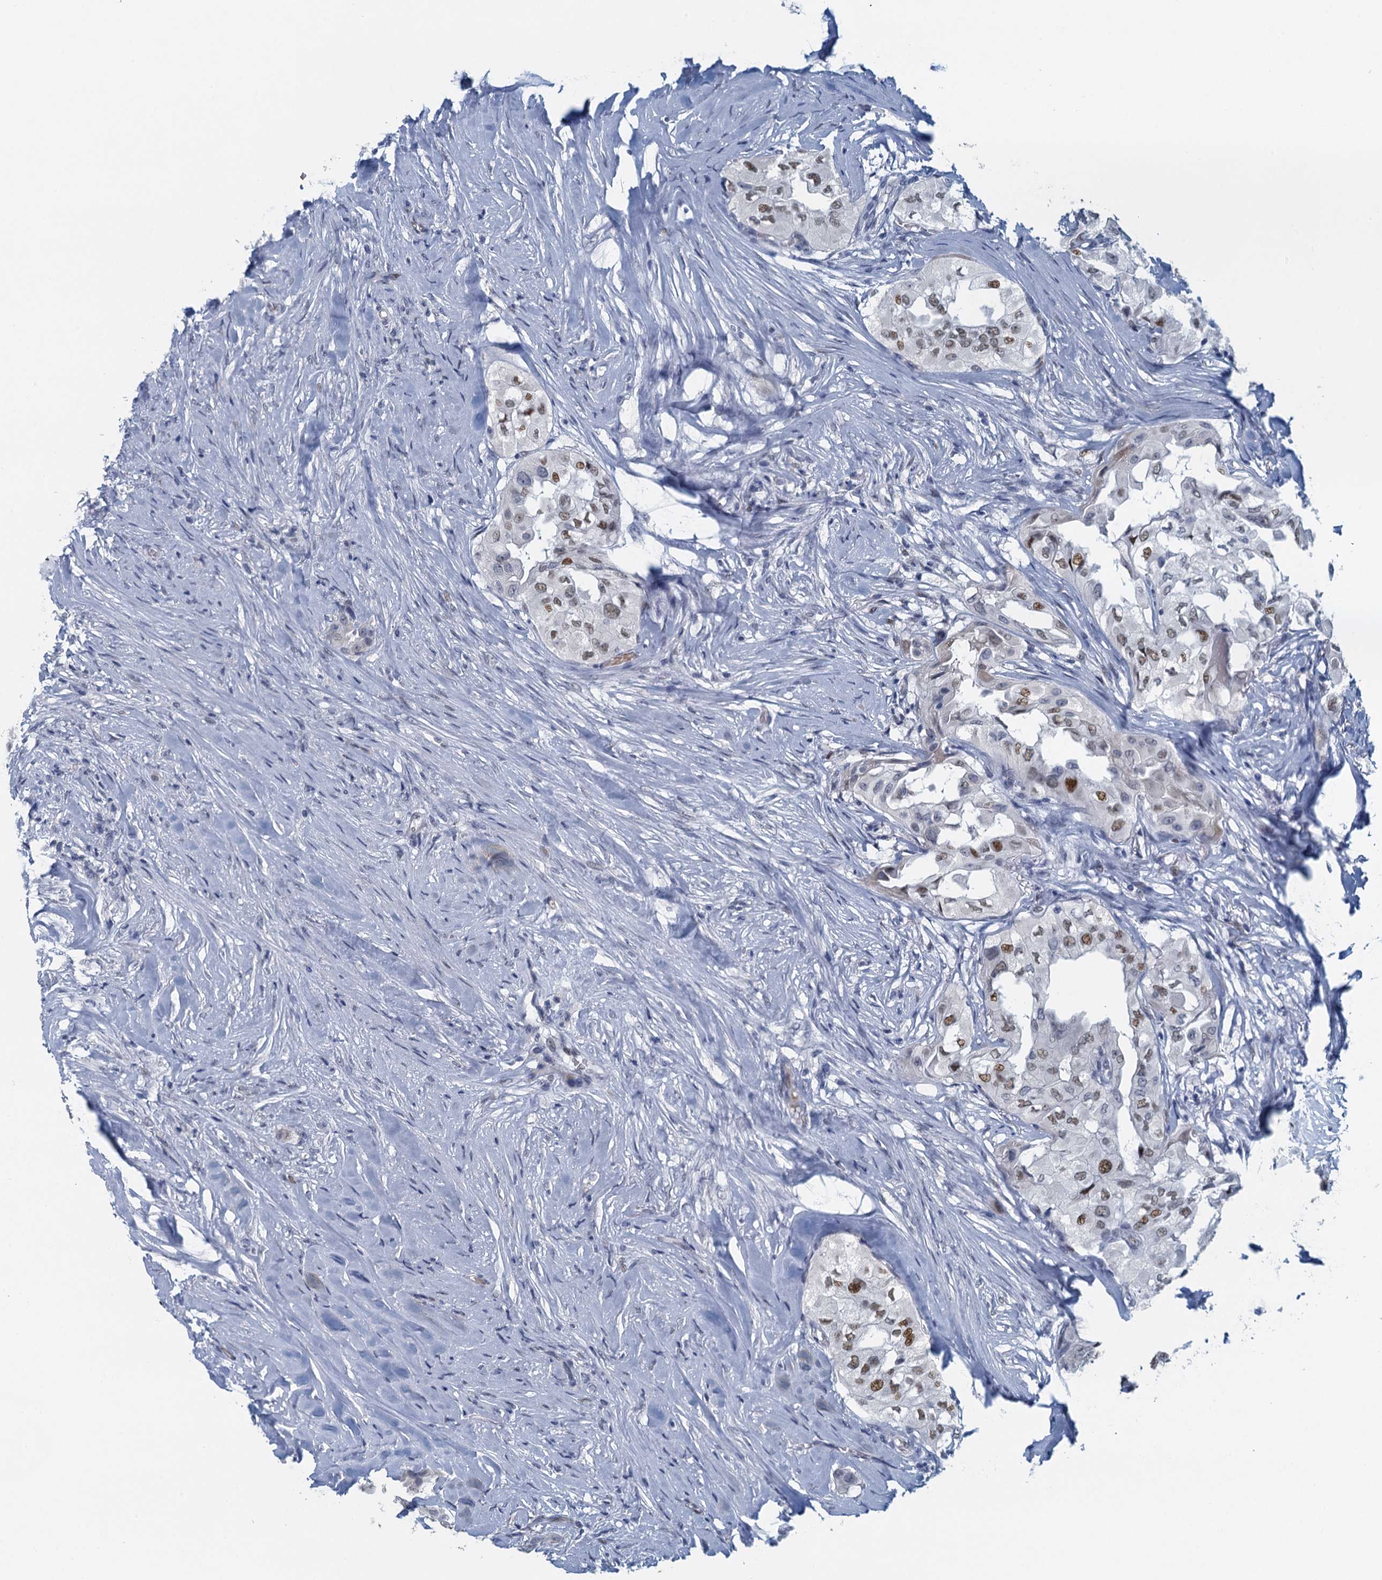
{"staining": {"intensity": "moderate", "quantity": "<25%", "location": "nuclear"}, "tissue": "thyroid cancer", "cell_type": "Tumor cells", "image_type": "cancer", "snomed": [{"axis": "morphology", "description": "Papillary adenocarcinoma, NOS"}, {"axis": "topography", "description": "Thyroid gland"}], "caption": "High-power microscopy captured an immunohistochemistry (IHC) photomicrograph of thyroid cancer, revealing moderate nuclear staining in approximately <25% of tumor cells.", "gene": "TTLL9", "patient": {"sex": "female", "age": 59}}